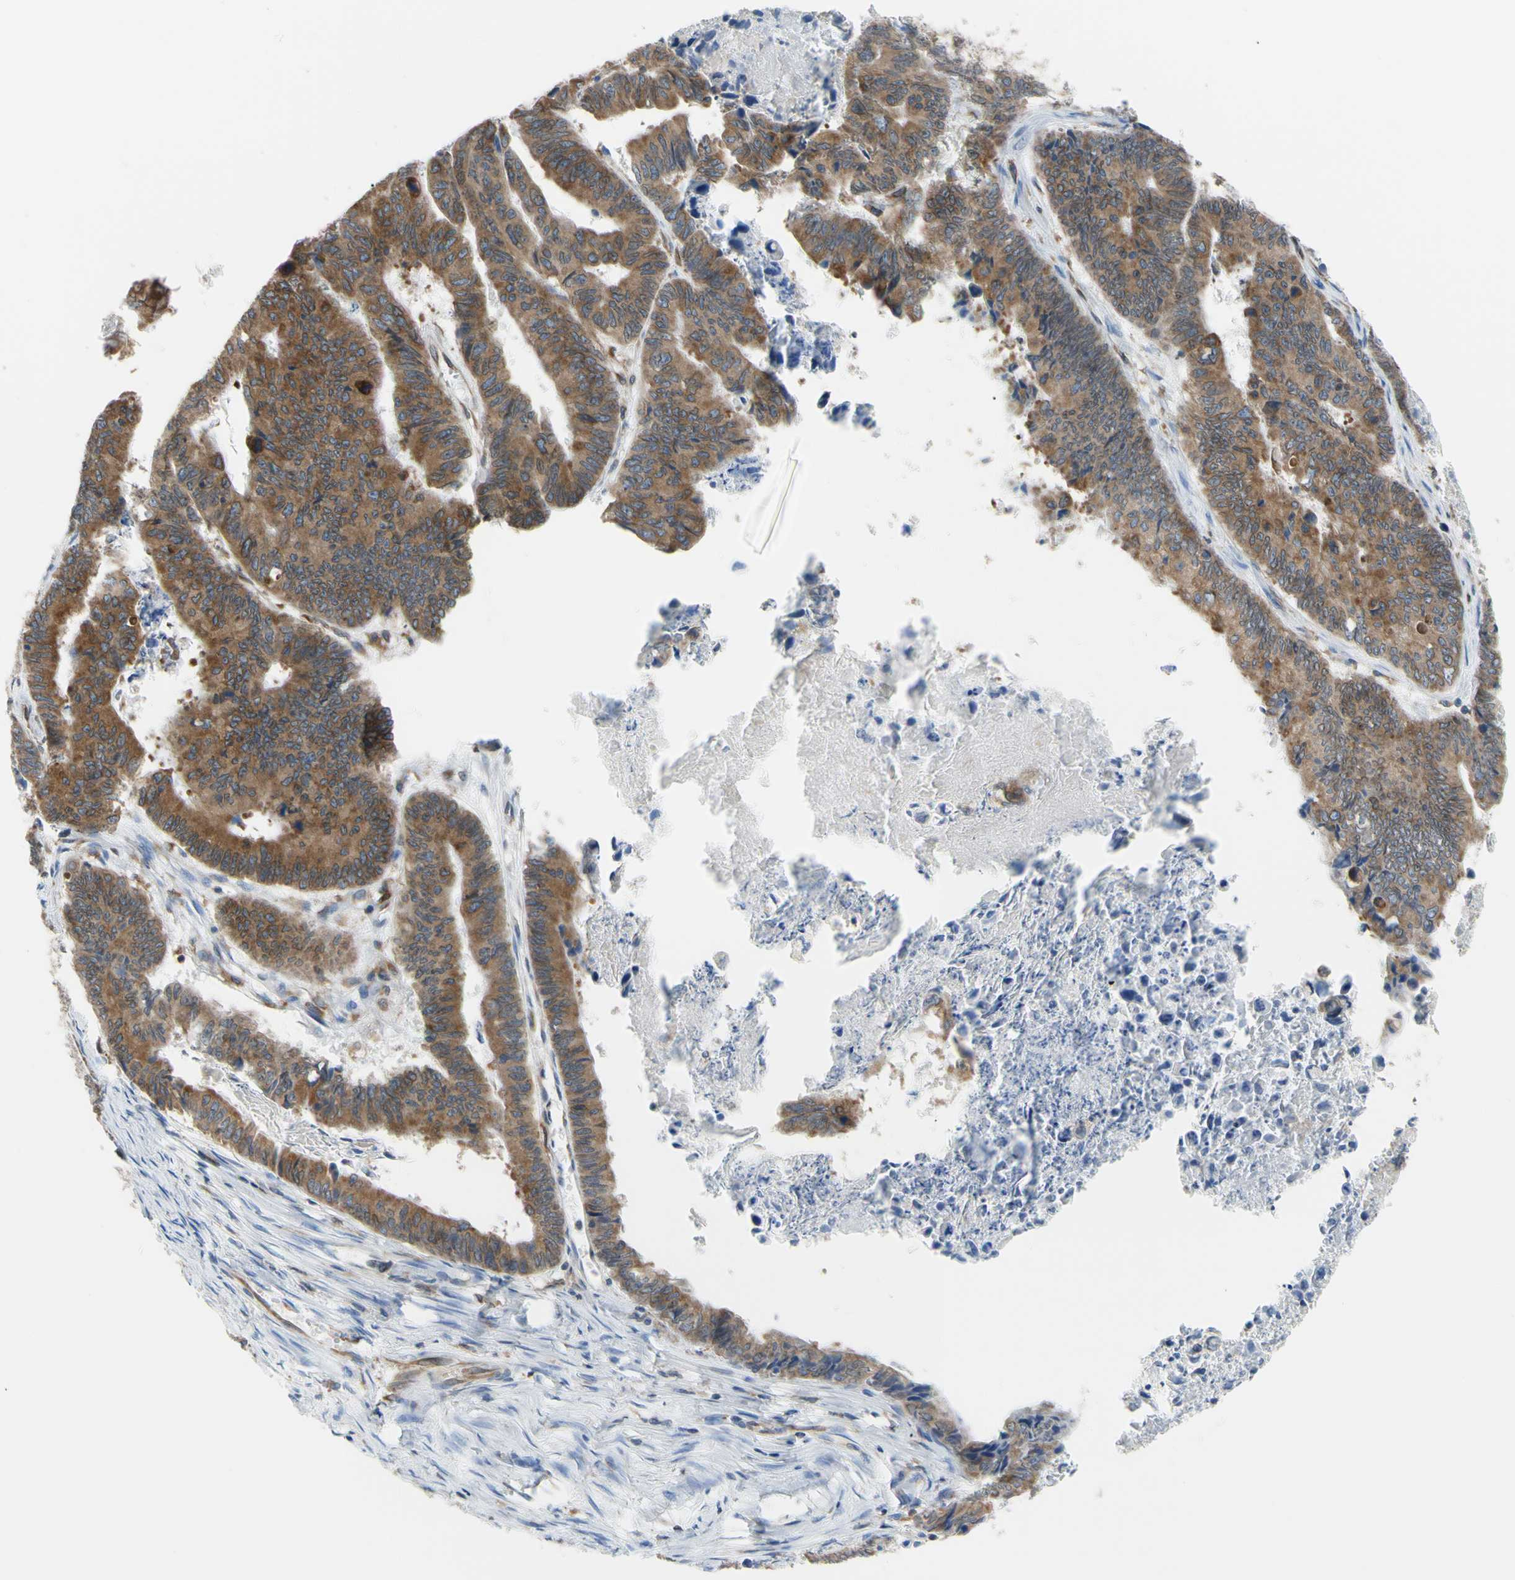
{"staining": {"intensity": "moderate", "quantity": ">75%", "location": "cytoplasmic/membranous"}, "tissue": "stomach cancer", "cell_type": "Tumor cells", "image_type": "cancer", "snomed": [{"axis": "morphology", "description": "Adenocarcinoma, NOS"}, {"axis": "topography", "description": "Stomach, lower"}], "caption": "Protein expression analysis of stomach cancer displays moderate cytoplasmic/membranous expression in approximately >75% of tumor cells. Using DAB (brown) and hematoxylin (blue) stains, captured at high magnification using brightfield microscopy.", "gene": "MGST2", "patient": {"sex": "male", "age": 77}}